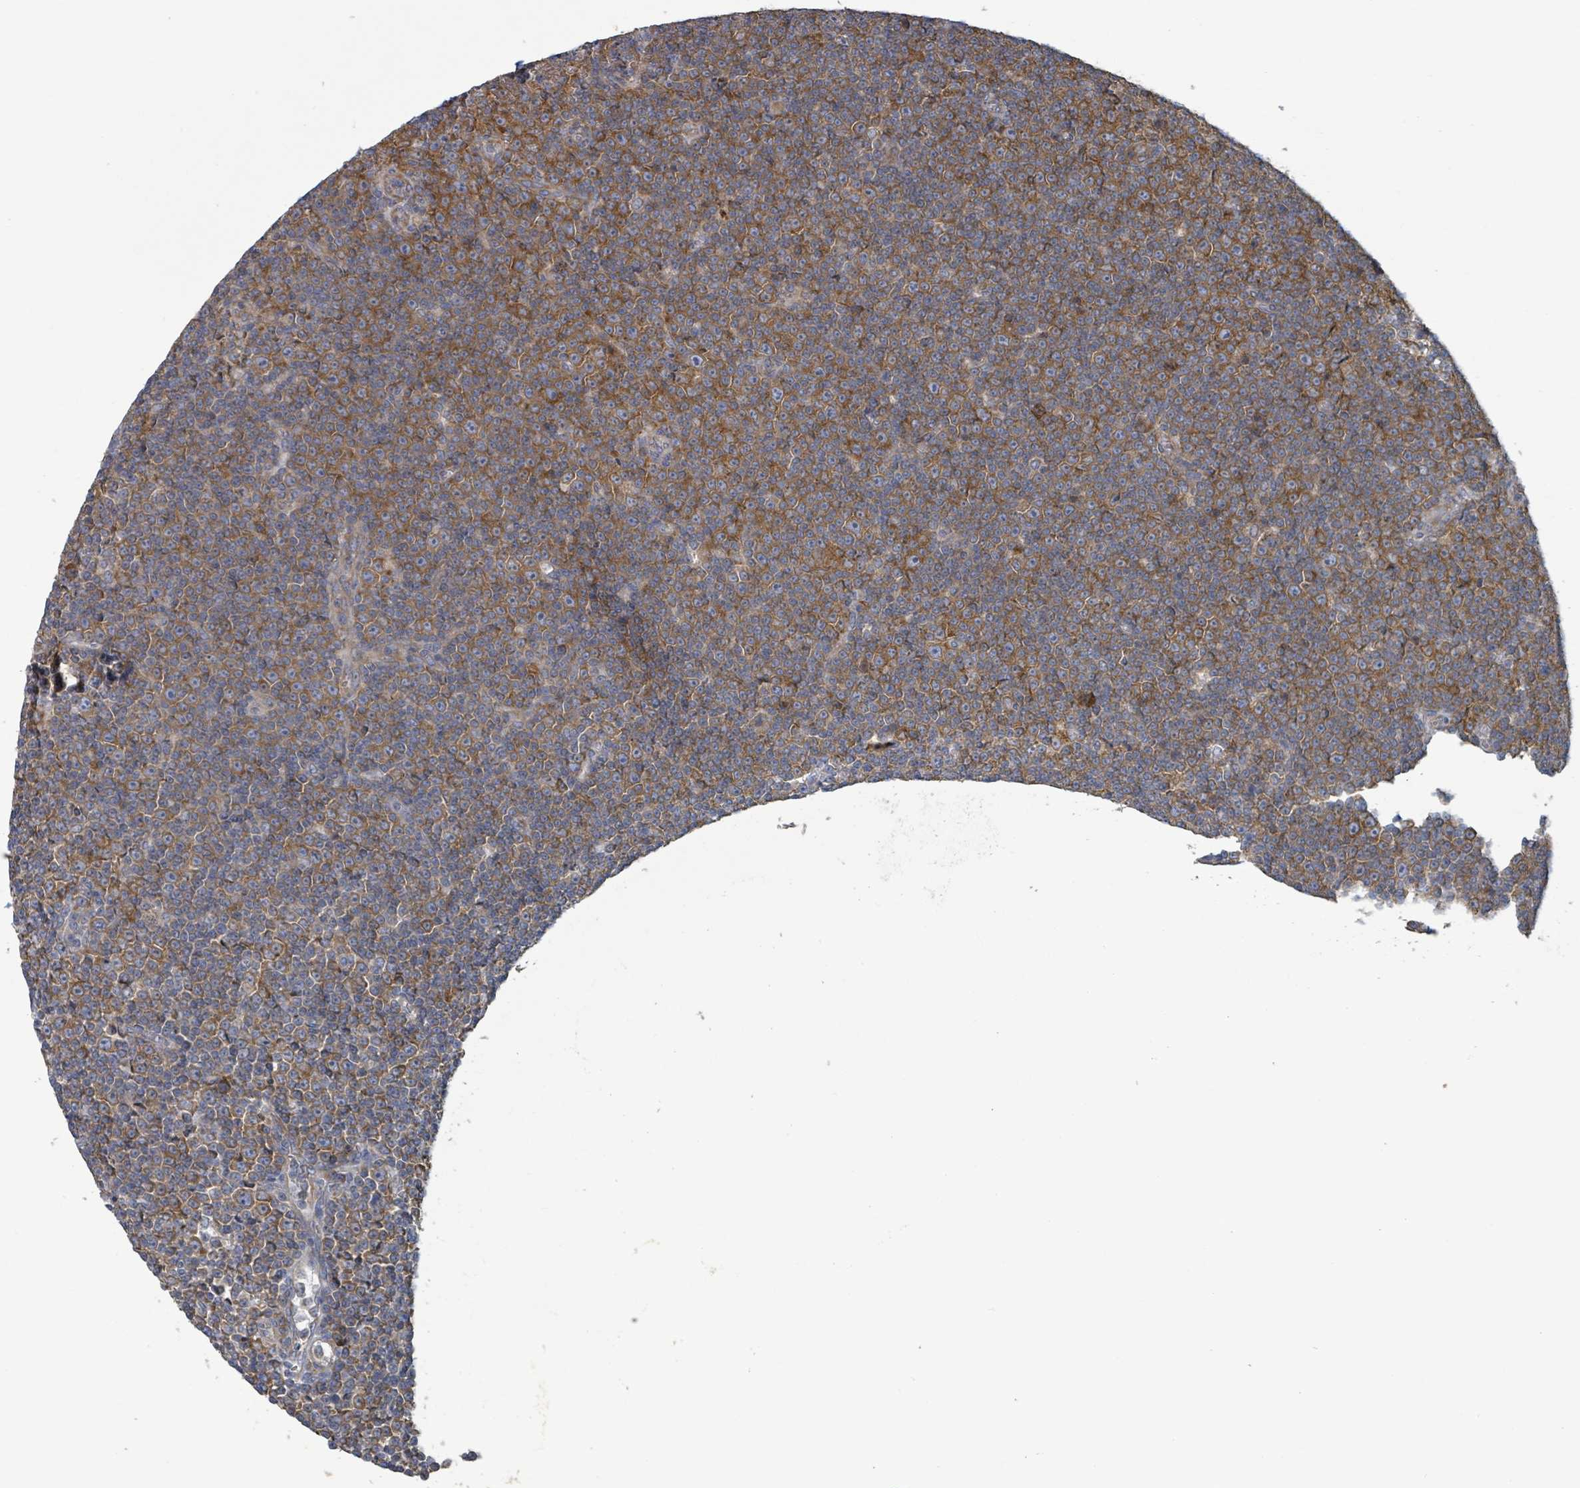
{"staining": {"intensity": "moderate", "quantity": ">75%", "location": "cytoplasmic/membranous"}, "tissue": "lymphoma", "cell_type": "Tumor cells", "image_type": "cancer", "snomed": [{"axis": "morphology", "description": "Malignant lymphoma, non-Hodgkin's type, Low grade"}, {"axis": "topography", "description": "Lymph node"}], "caption": "Brown immunohistochemical staining in lymphoma demonstrates moderate cytoplasmic/membranous staining in approximately >75% of tumor cells. (Brightfield microscopy of DAB IHC at high magnification).", "gene": "RPL32", "patient": {"sex": "female", "age": 67}}